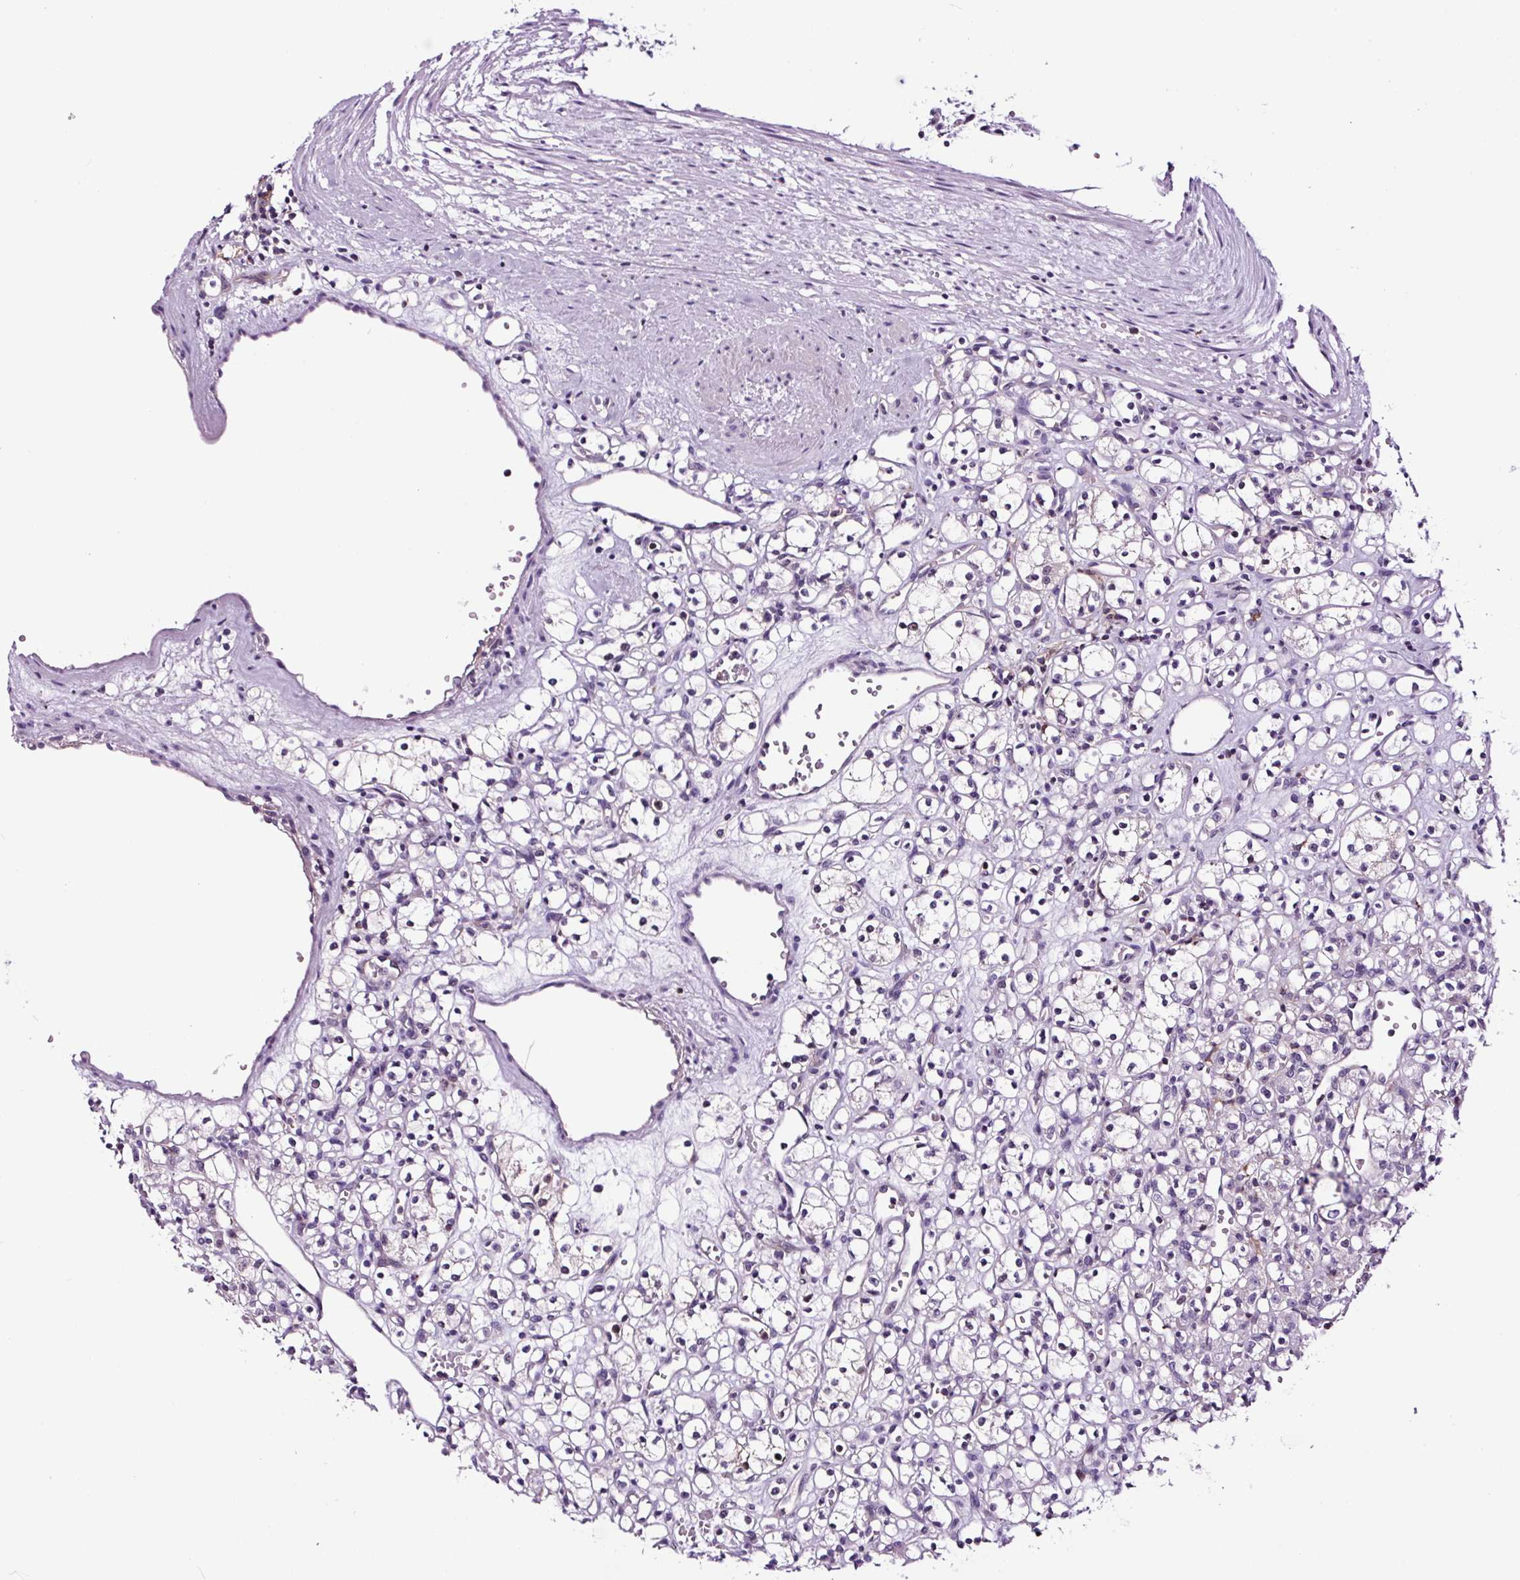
{"staining": {"intensity": "negative", "quantity": "none", "location": "none"}, "tissue": "renal cancer", "cell_type": "Tumor cells", "image_type": "cancer", "snomed": [{"axis": "morphology", "description": "Adenocarcinoma, NOS"}, {"axis": "topography", "description": "Kidney"}], "caption": "High magnification brightfield microscopy of renal cancer (adenocarcinoma) stained with DAB (brown) and counterstained with hematoxylin (blue): tumor cells show no significant expression.", "gene": "TAFA3", "patient": {"sex": "female", "age": 59}}